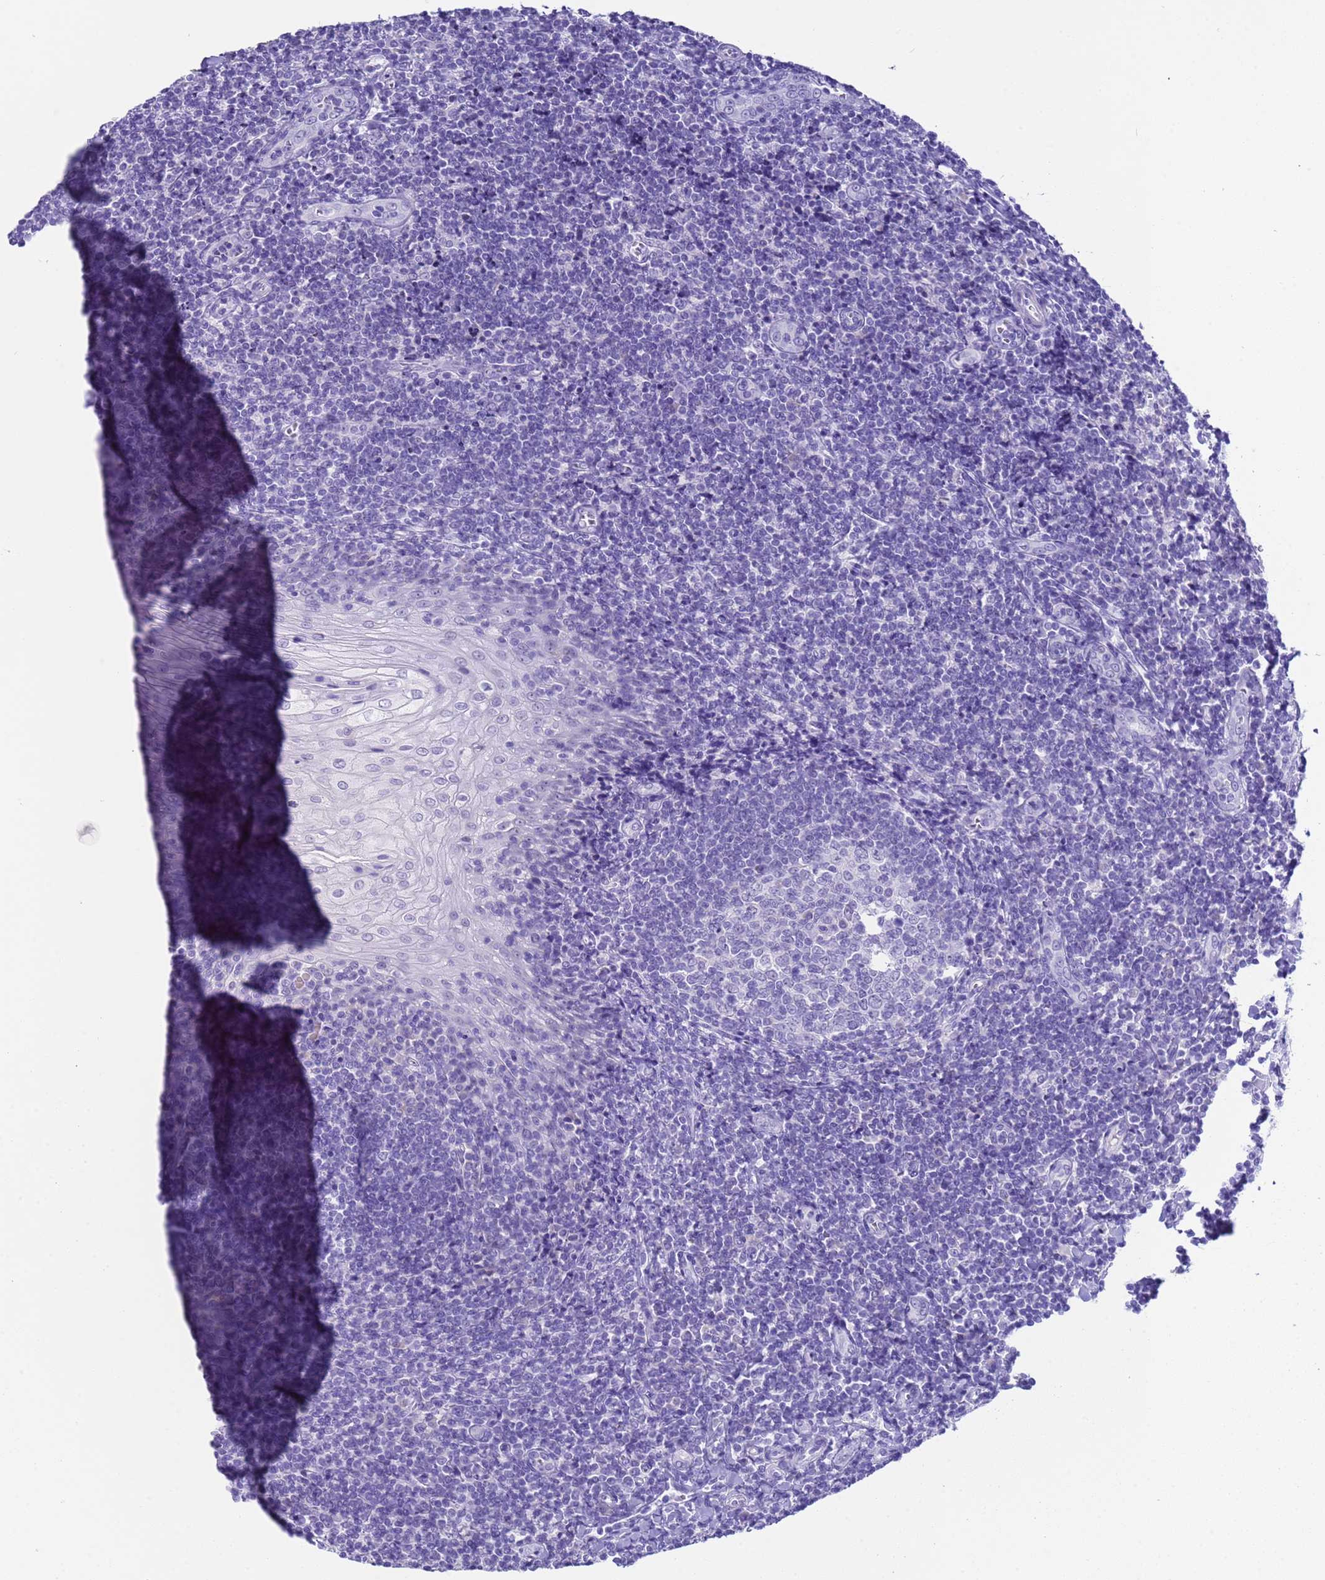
{"staining": {"intensity": "negative", "quantity": "none", "location": "none"}, "tissue": "tonsil", "cell_type": "Germinal center cells", "image_type": "normal", "snomed": [{"axis": "morphology", "description": "Normal tissue, NOS"}, {"axis": "topography", "description": "Tonsil"}], "caption": "DAB (3,3'-diaminobenzidine) immunohistochemical staining of benign tonsil reveals no significant staining in germinal center cells.", "gene": "CKM", "patient": {"sex": "male", "age": 27}}